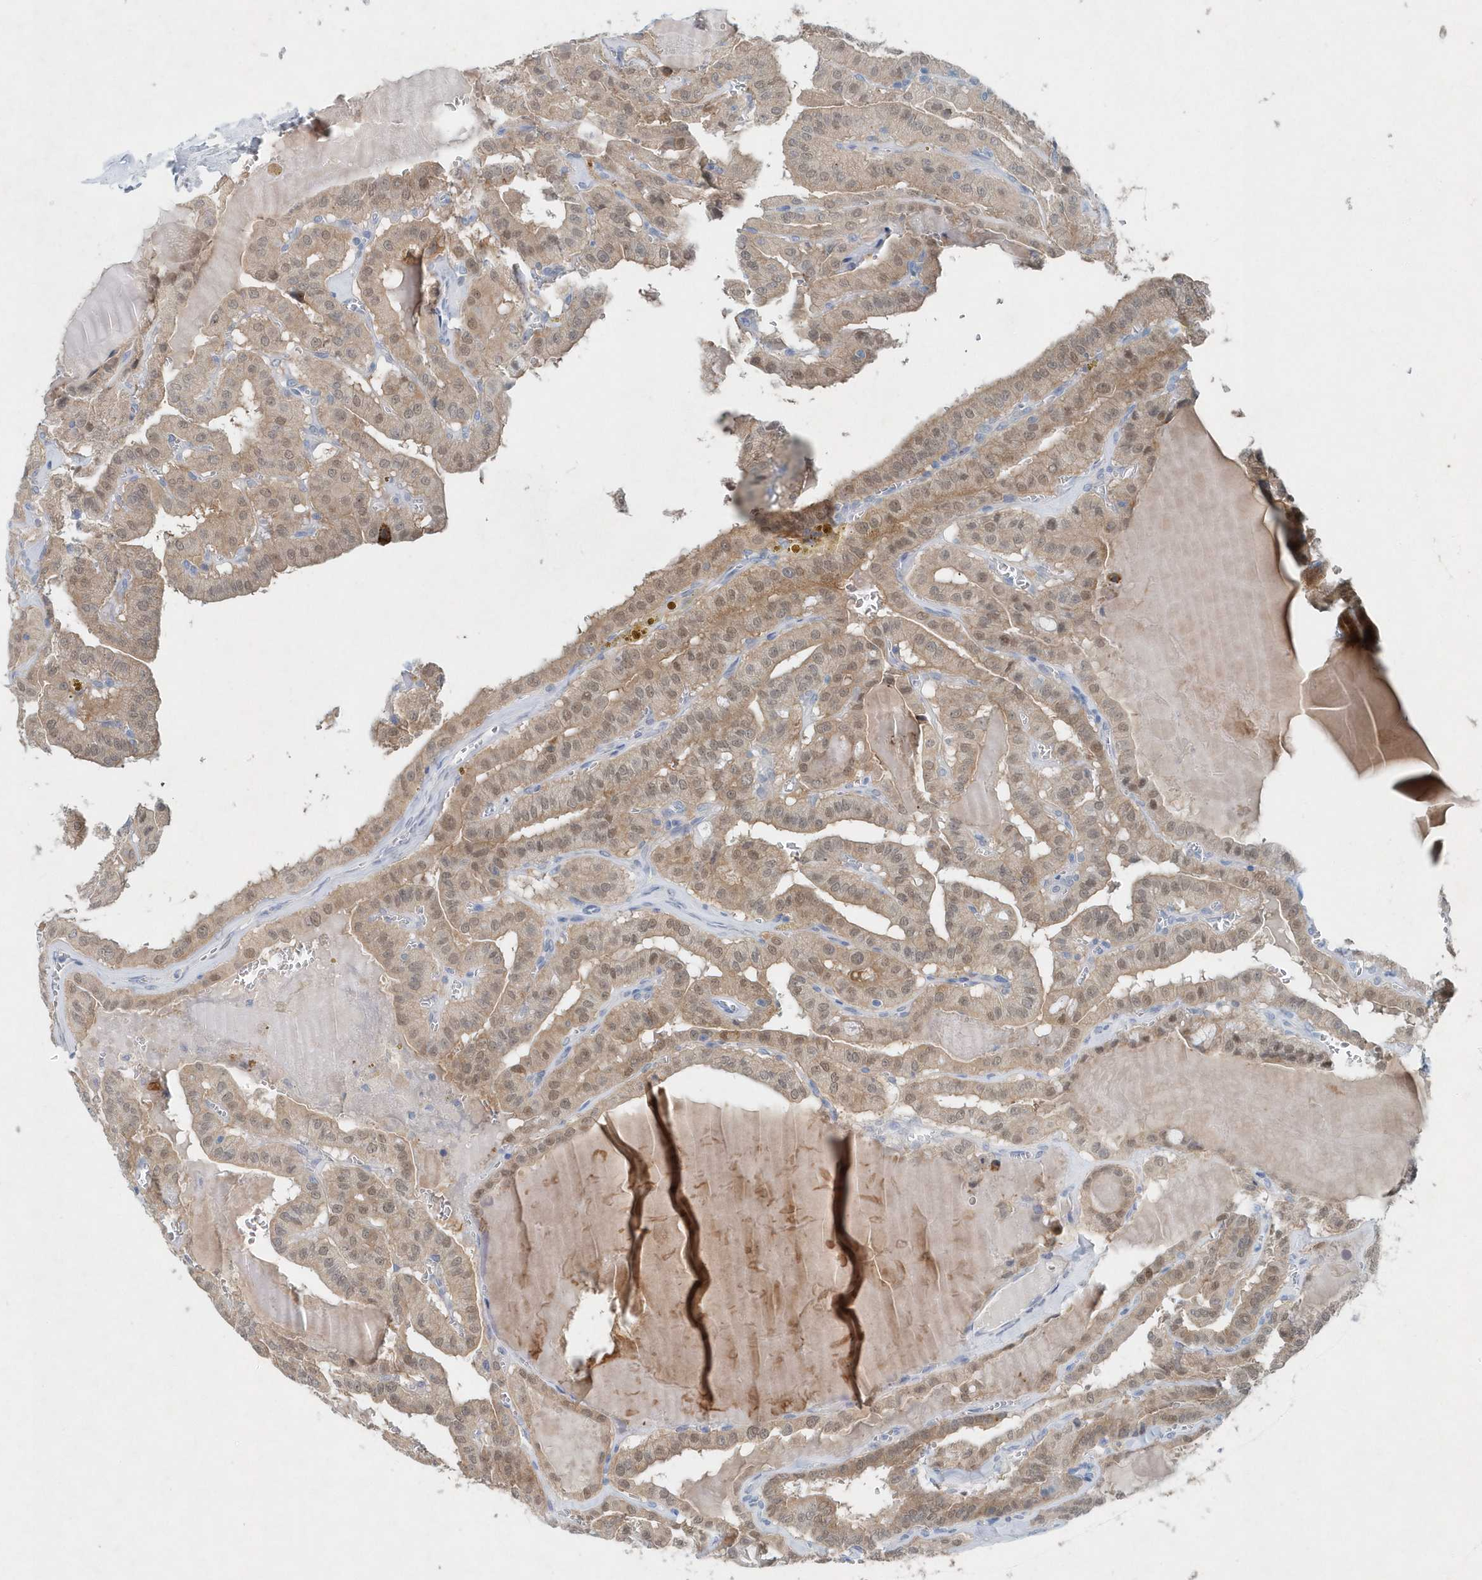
{"staining": {"intensity": "weak", "quantity": "25%-75%", "location": "cytoplasmic/membranous,nuclear"}, "tissue": "thyroid cancer", "cell_type": "Tumor cells", "image_type": "cancer", "snomed": [{"axis": "morphology", "description": "Papillary adenocarcinoma, NOS"}, {"axis": "topography", "description": "Thyroid gland"}], "caption": "Tumor cells demonstrate weak cytoplasmic/membranous and nuclear staining in about 25%-75% of cells in thyroid cancer (papillary adenocarcinoma).", "gene": "PFN2", "patient": {"sex": "male", "age": 52}}